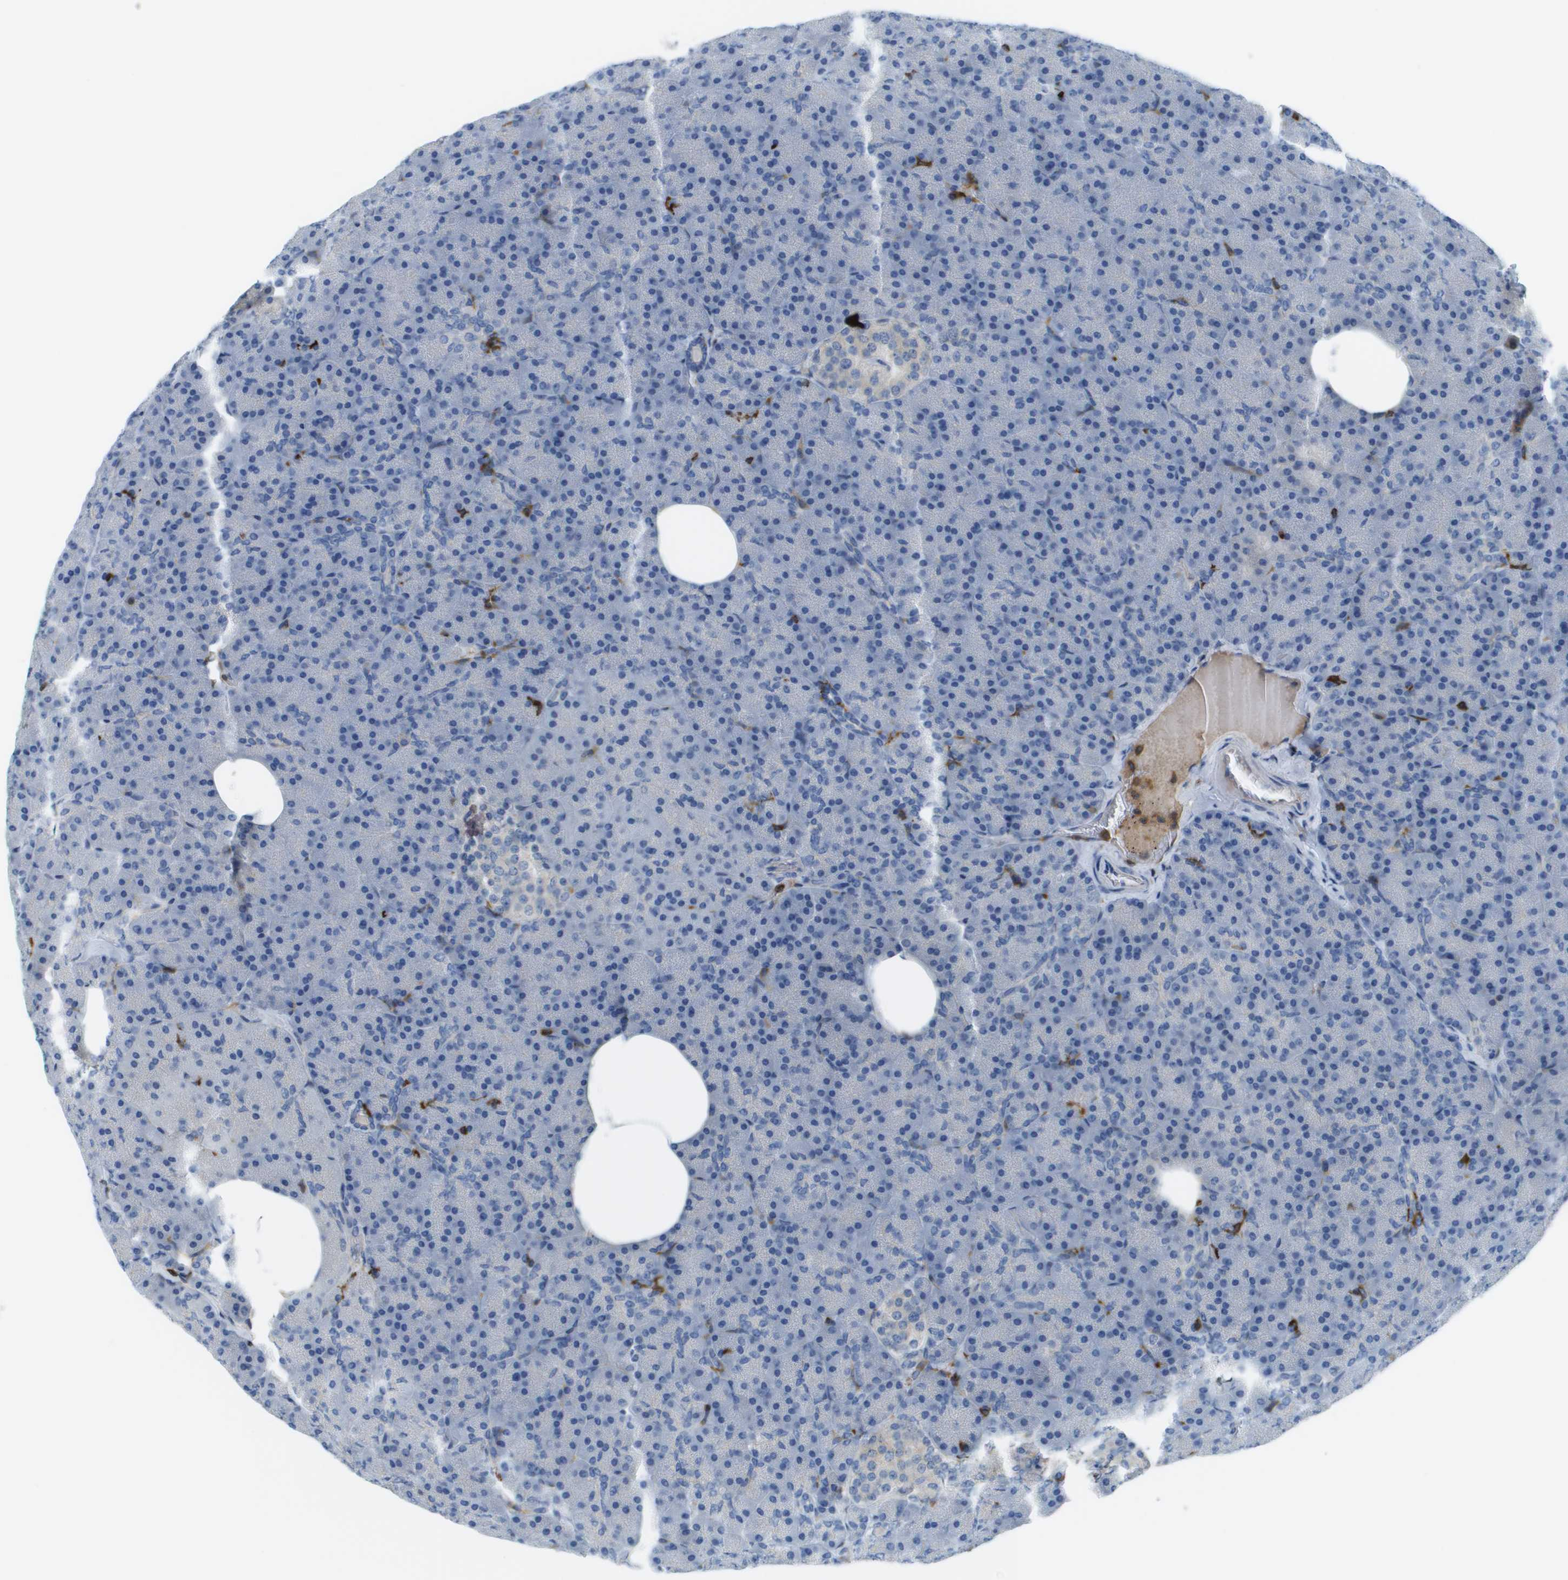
{"staining": {"intensity": "negative", "quantity": "none", "location": "none"}, "tissue": "pancreas", "cell_type": "Exocrine glandular cells", "image_type": "normal", "snomed": [{"axis": "morphology", "description": "Normal tissue, NOS"}, {"axis": "topography", "description": "Pancreas"}], "caption": "Immunohistochemistry micrograph of benign pancreas stained for a protein (brown), which displays no staining in exocrine glandular cells.", "gene": "APBB1IP", "patient": {"sex": "female", "age": 35}}